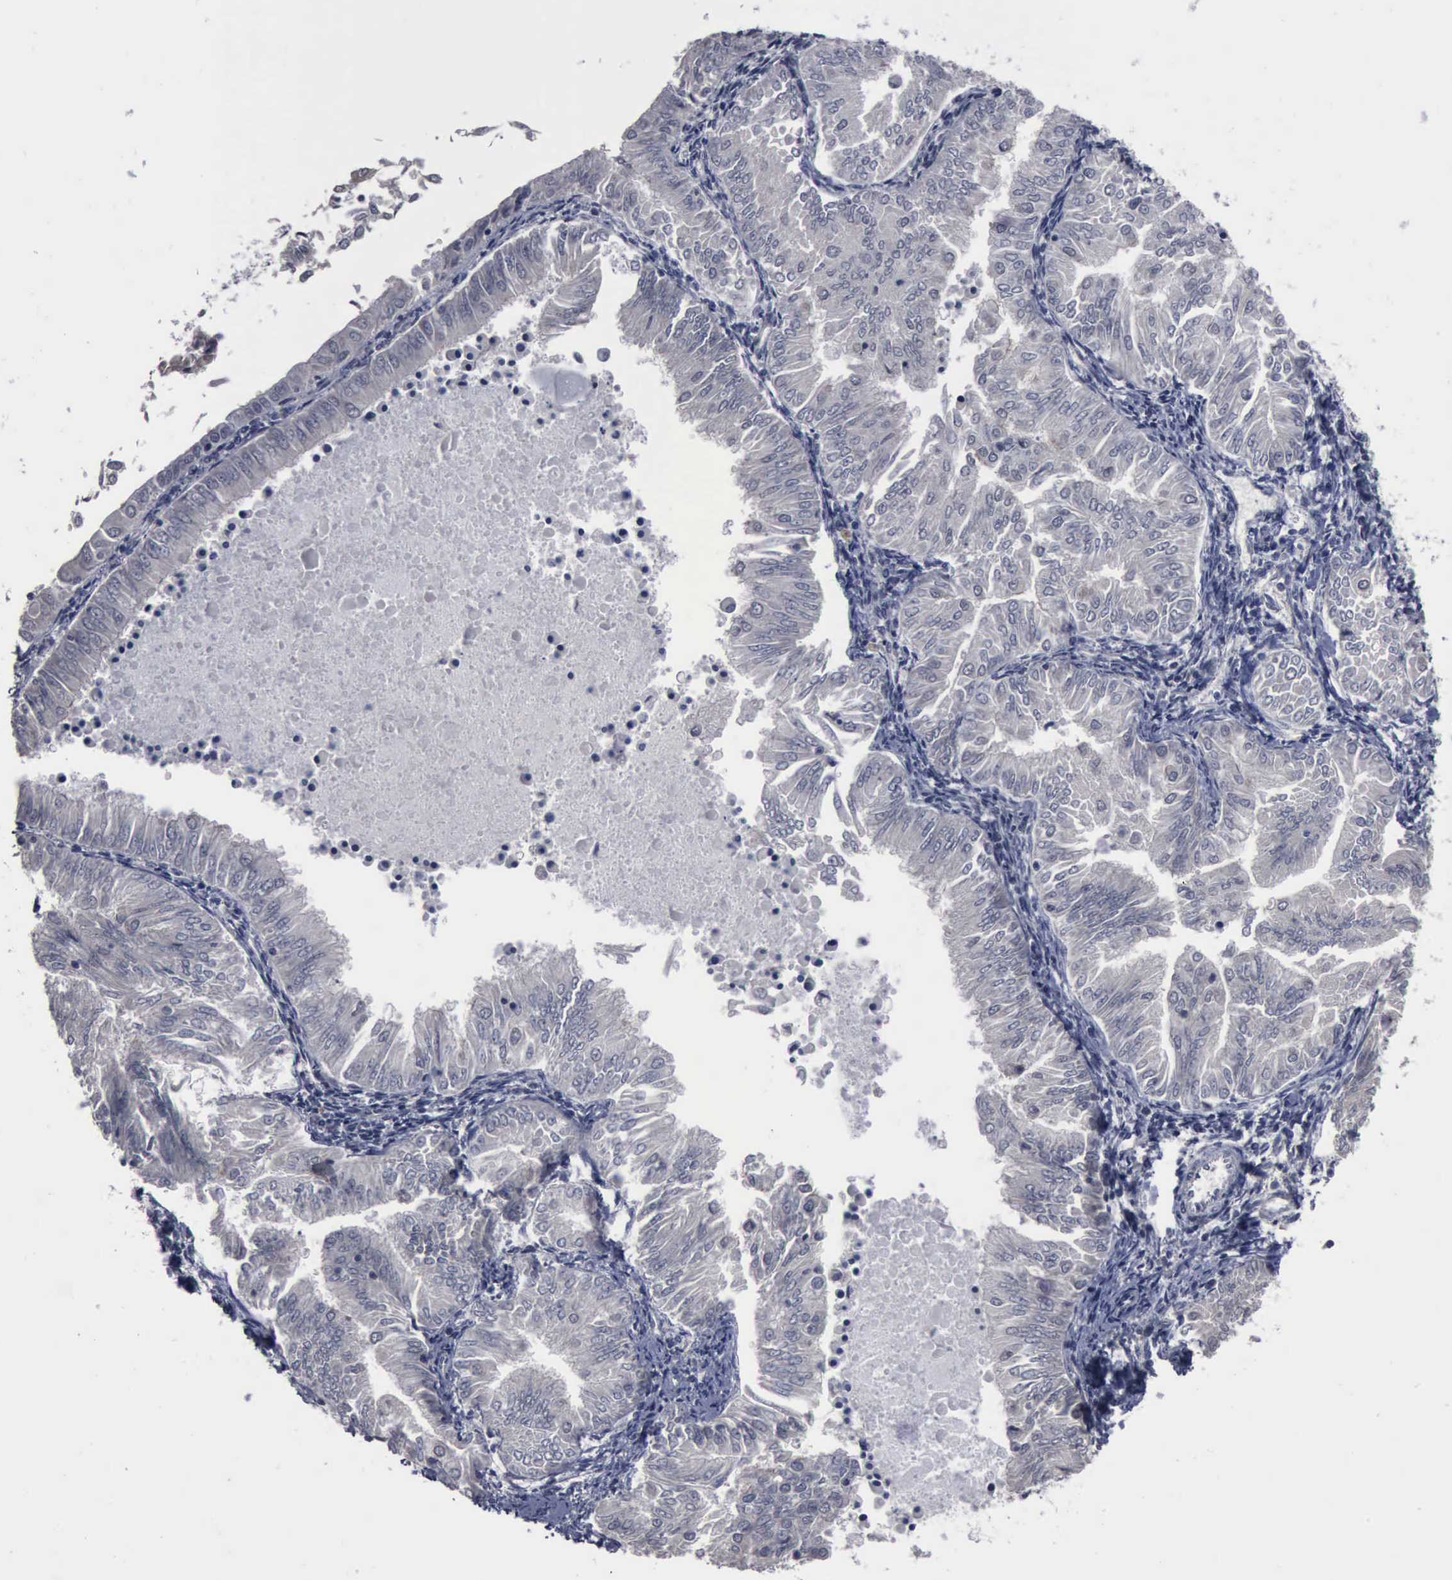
{"staining": {"intensity": "negative", "quantity": "none", "location": "none"}, "tissue": "endometrial cancer", "cell_type": "Tumor cells", "image_type": "cancer", "snomed": [{"axis": "morphology", "description": "Adenocarcinoma, NOS"}, {"axis": "topography", "description": "Endometrium"}], "caption": "The micrograph reveals no staining of tumor cells in endometrial adenocarcinoma.", "gene": "MYO18B", "patient": {"sex": "female", "age": 53}}